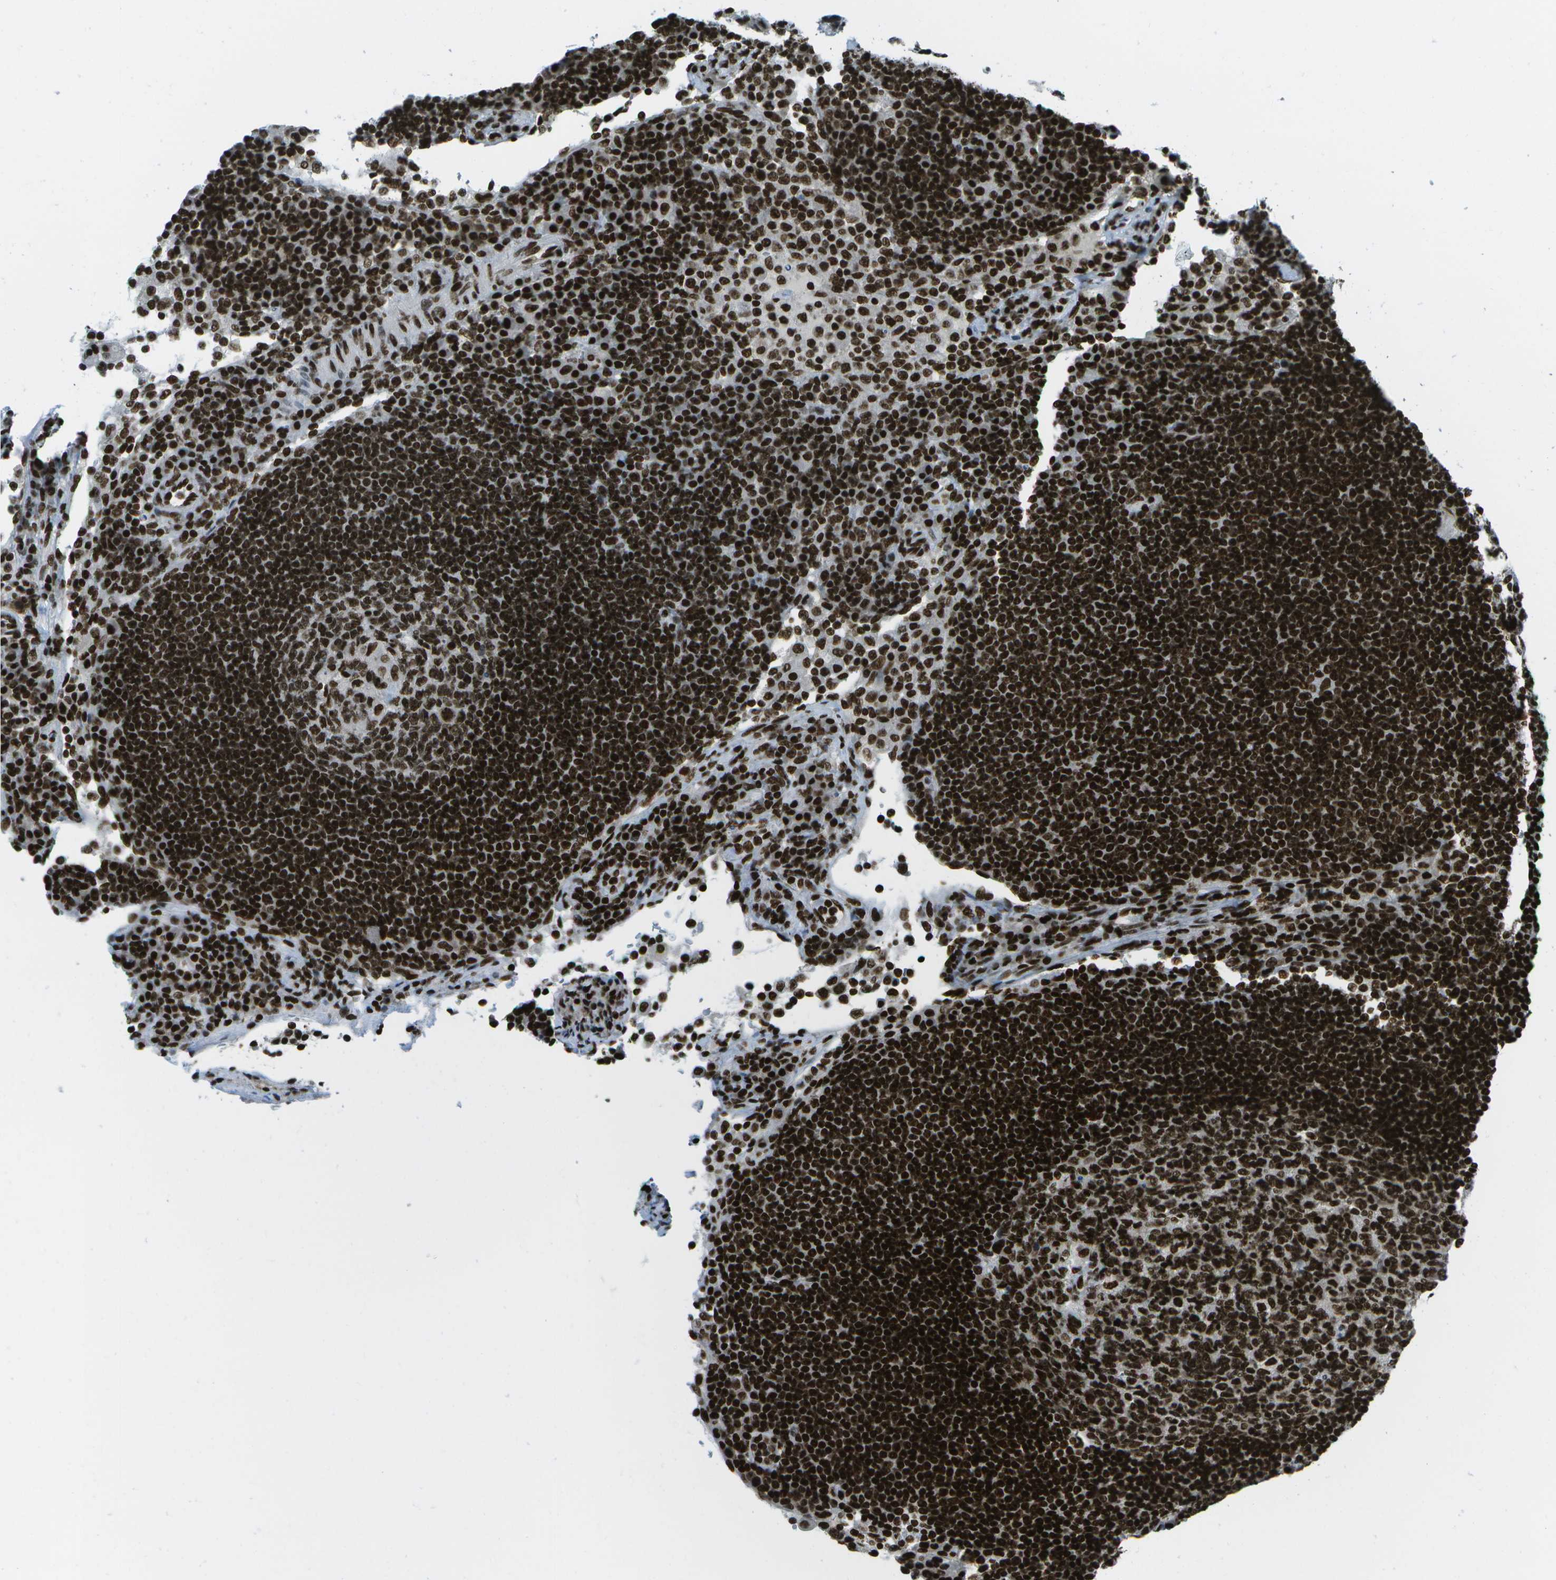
{"staining": {"intensity": "strong", "quantity": ">75%", "location": "nuclear"}, "tissue": "lymph node", "cell_type": "Germinal center cells", "image_type": "normal", "snomed": [{"axis": "morphology", "description": "Normal tissue, NOS"}, {"axis": "topography", "description": "Lymph node"}], "caption": "Brown immunohistochemical staining in unremarkable lymph node reveals strong nuclear positivity in approximately >75% of germinal center cells.", "gene": "GLYR1", "patient": {"sex": "female", "age": 53}}